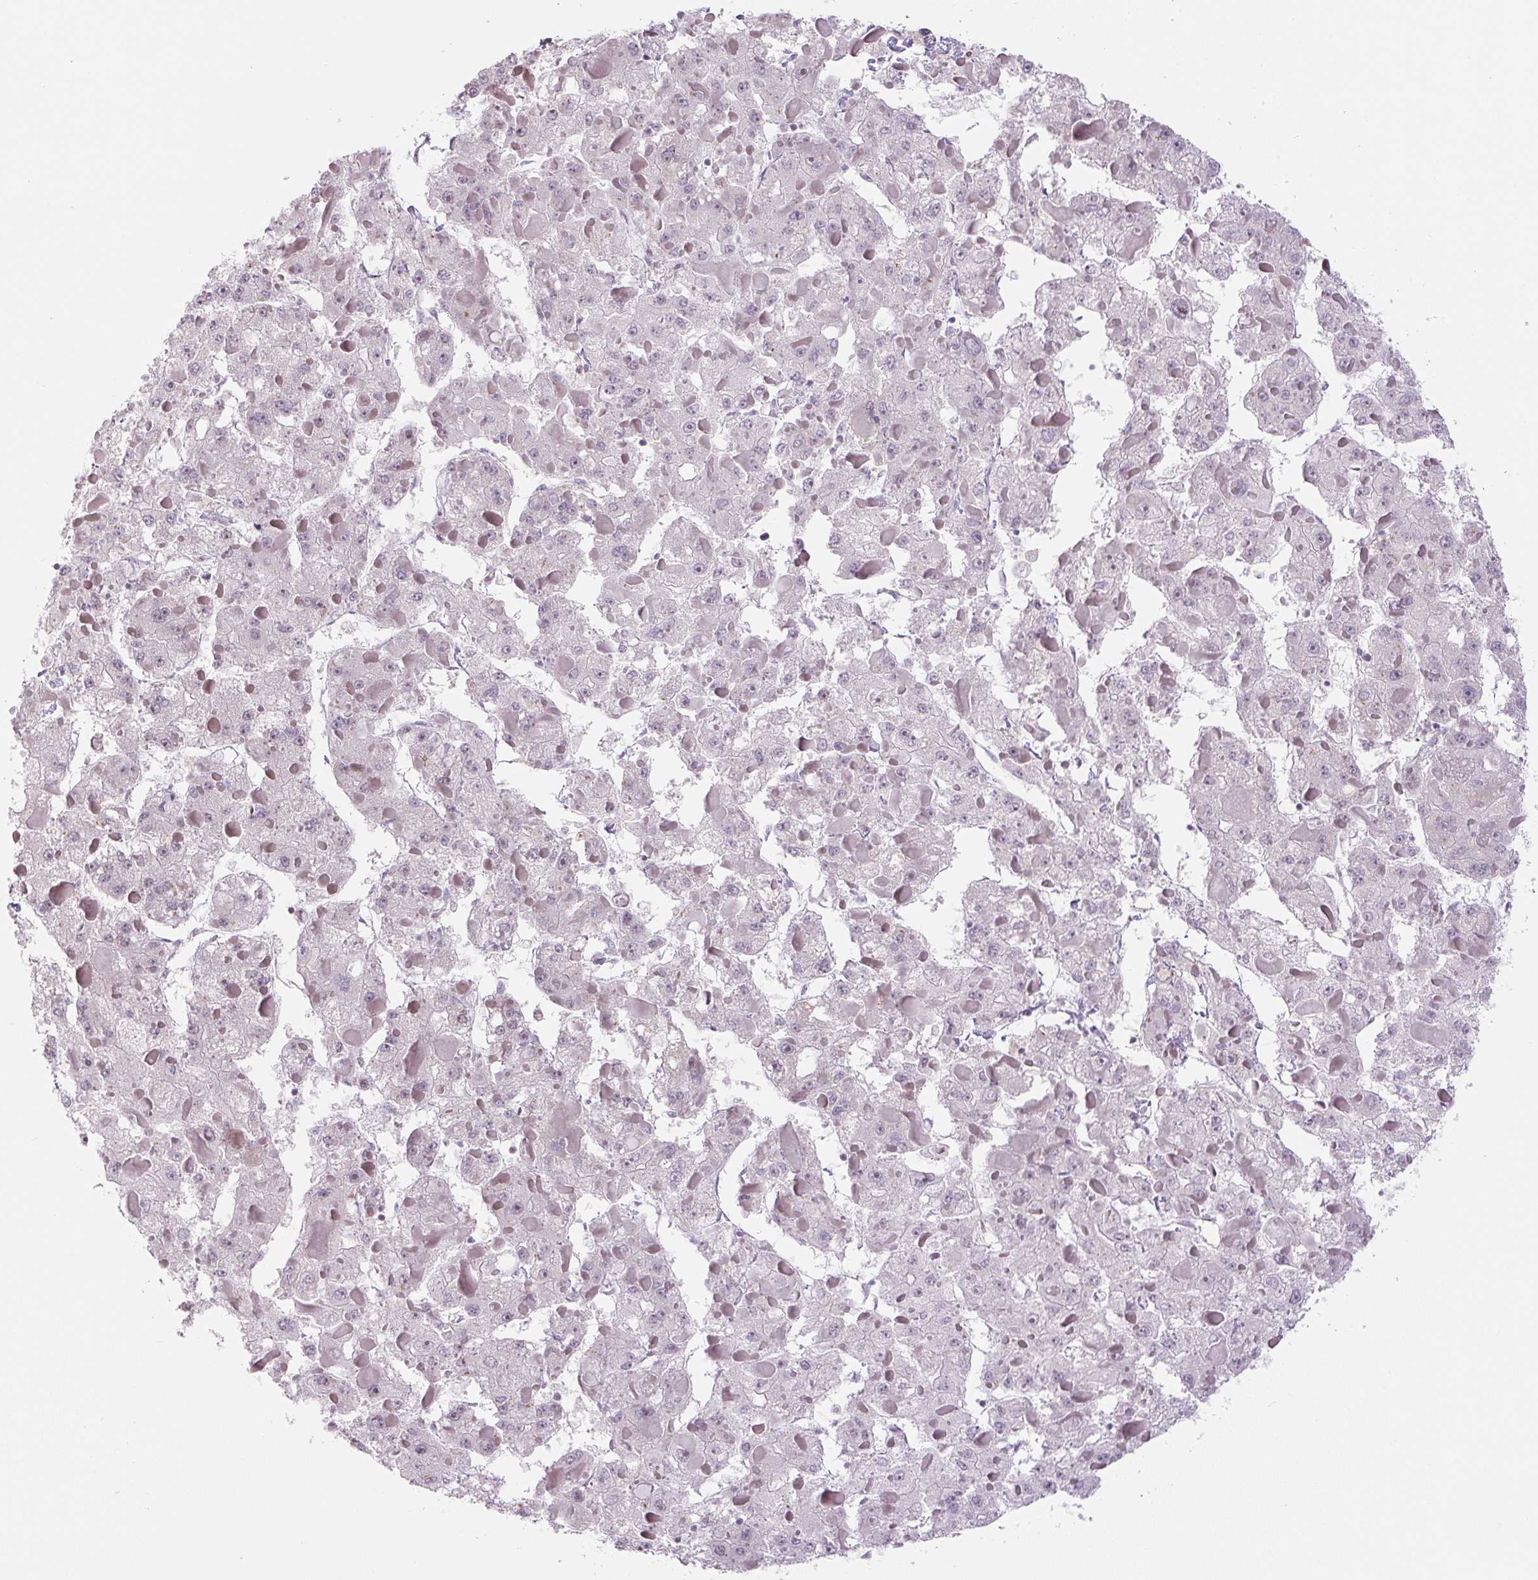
{"staining": {"intensity": "negative", "quantity": "none", "location": "none"}, "tissue": "liver cancer", "cell_type": "Tumor cells", "image_type": "cancer", "snomed": [{"axis": "morphology", "description": "Carcinoma, Hepatocellular, NOS"}, {"axis": "topography", "description": "Liver"}], "caption": "The micrograph demonstrates no staining of tumor cells in liver cancer.", "gene": "TCFL5", "patient": {"sex": "female", "age": 73}}